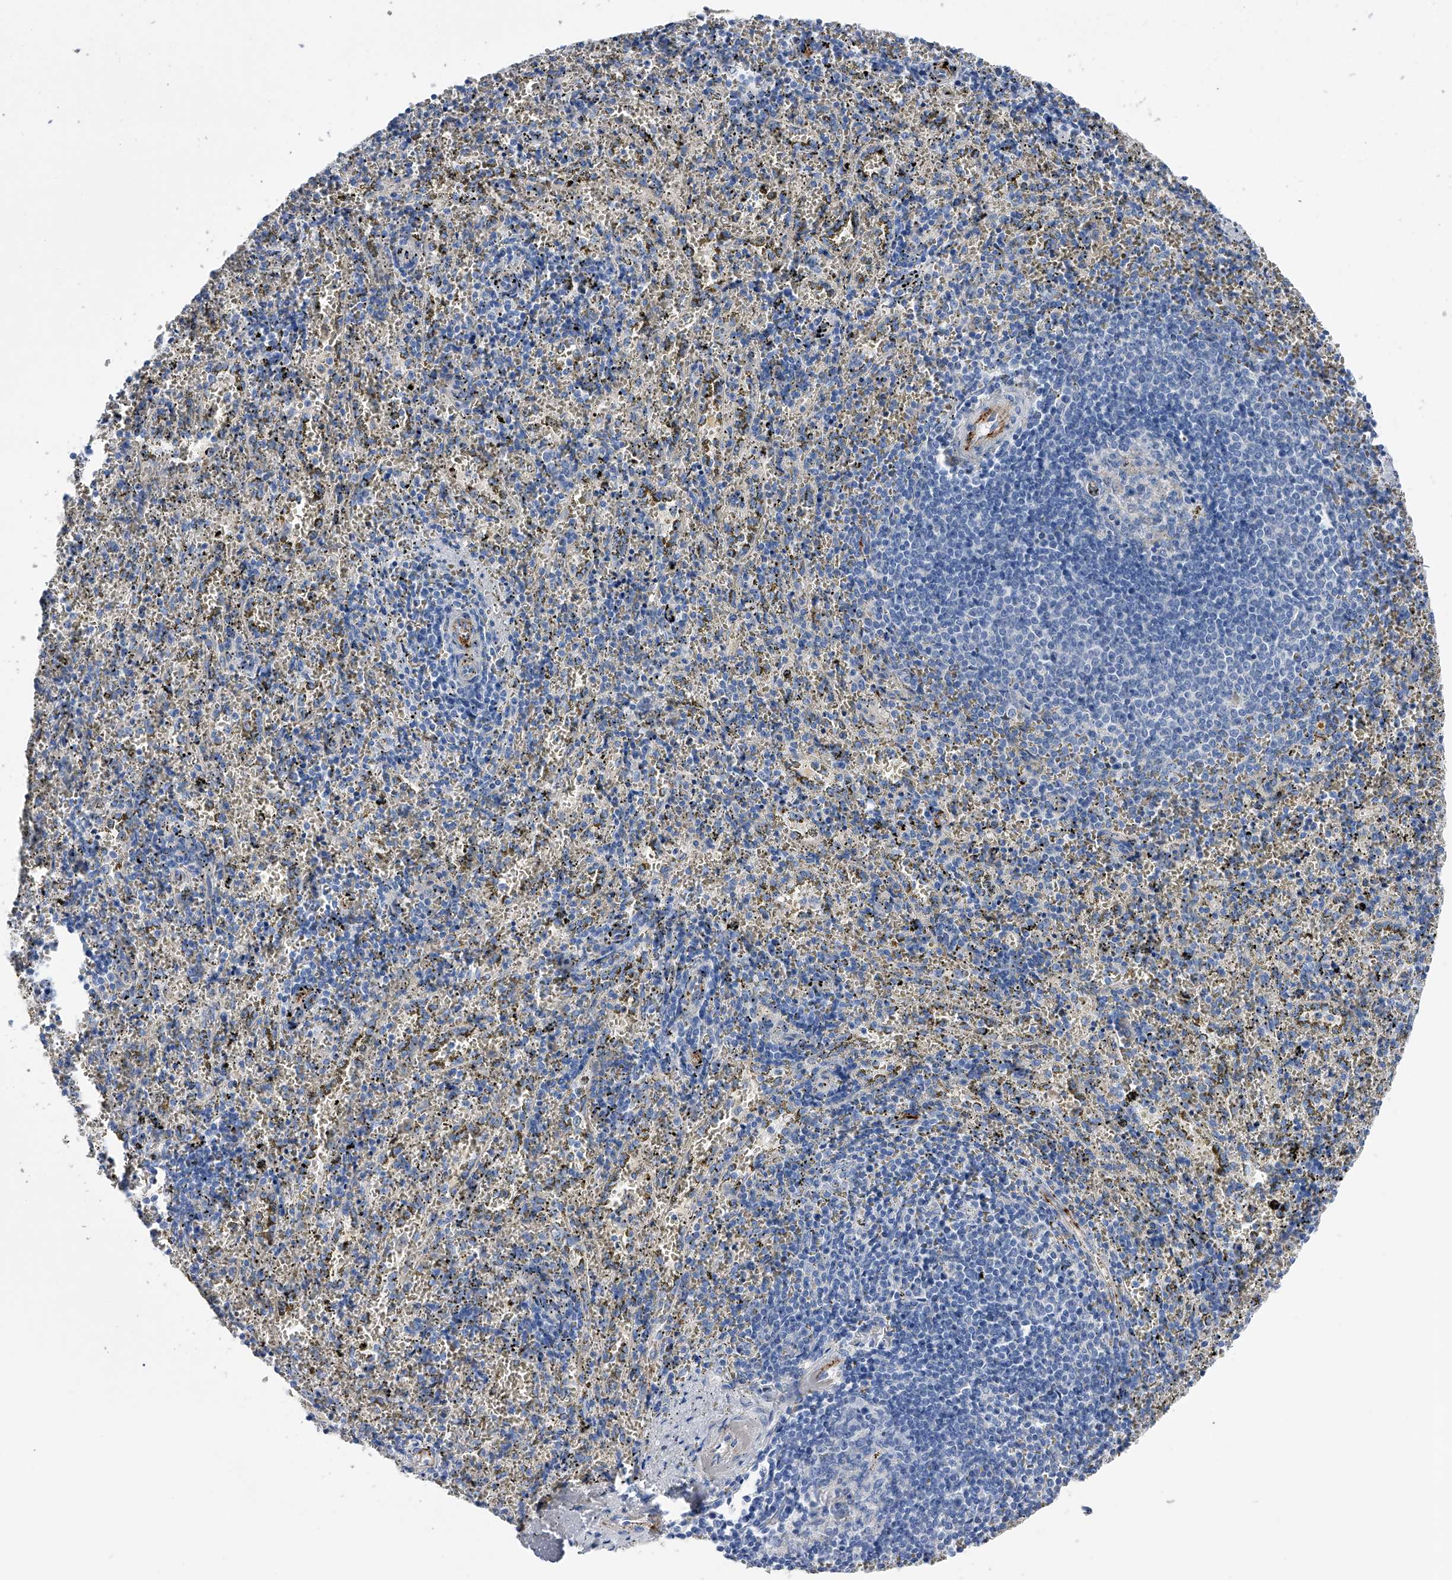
{"staining": {"intensity": "negative", "quantity": "none", "location": "none"}, "tissue": "spleen", "cell_type": "Cells in red pulp", "image_type": "normal", "snomed": [{"axis": "morphology", "description": "Normal tissue, NOS"}, {"axis": "topography", "description": "Spleen"}], "caption": "Immunohistochemical staining of benign human spleen exhibits no significant expression in cells in red pulp.", "gene": "RWDD2A", "patient": {"sex": "male", "age": 11}}